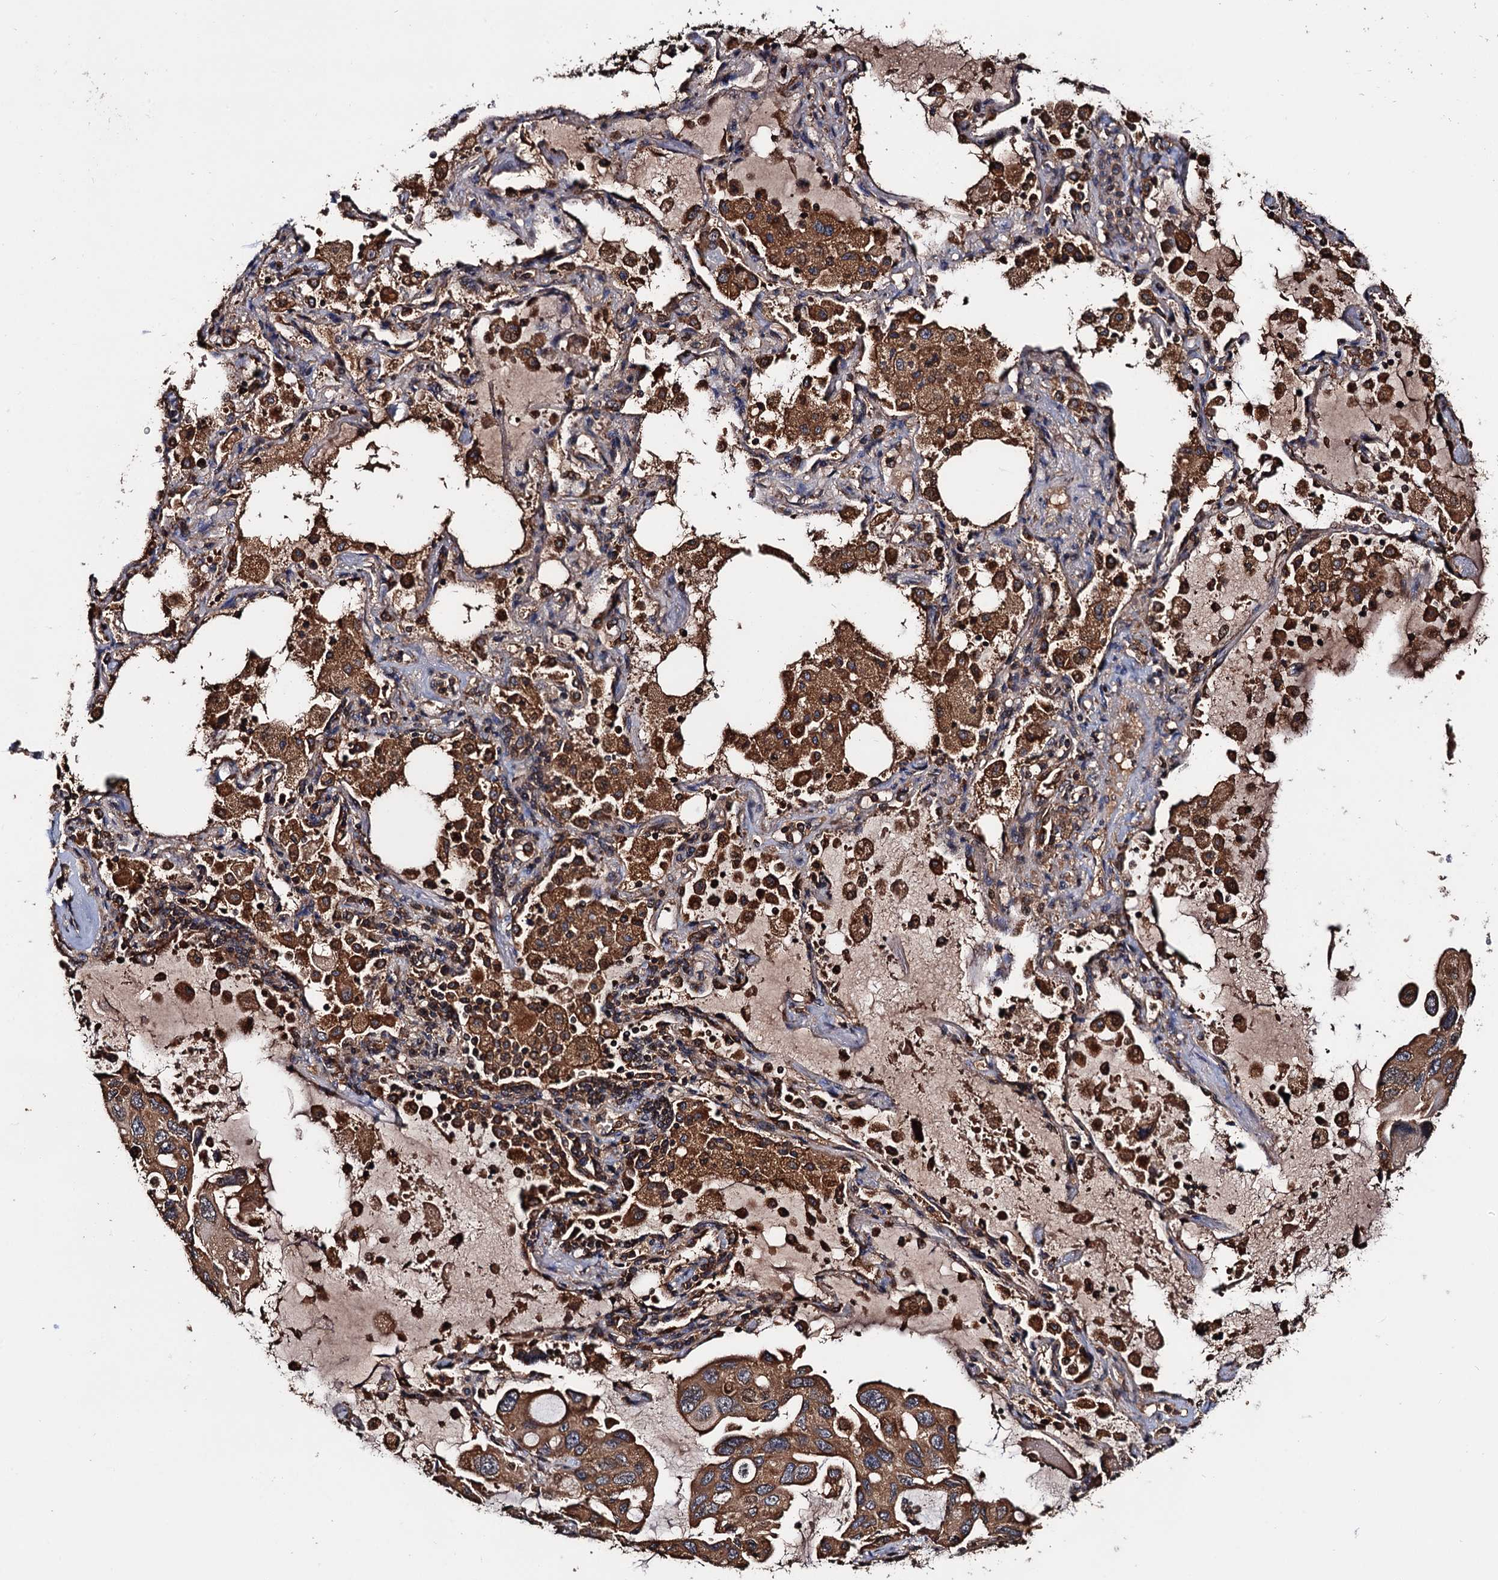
{"staining": {"intensity": "moderate", "quantity": ">75%", "location": "cytoplasmic/membranous"}, "tissue": "lung cancer", "cell_type": "Tumor cells", "image_type": "cancer", "snomed": [{"axis": "morphology", "description": "Squamous cell carcinoma, NOS"}, {"axis": "topography", "description": "Lung"}], "caption": "Approximately >75% of tumor cells in human lung cancer (squamous cell carcinoma) display moderate cytoplasmic/membranous protein expression as visualized by brown immunohistochemical staining.", "gene": "RGS11", "patient": {"sex": "female", "age": 73}}